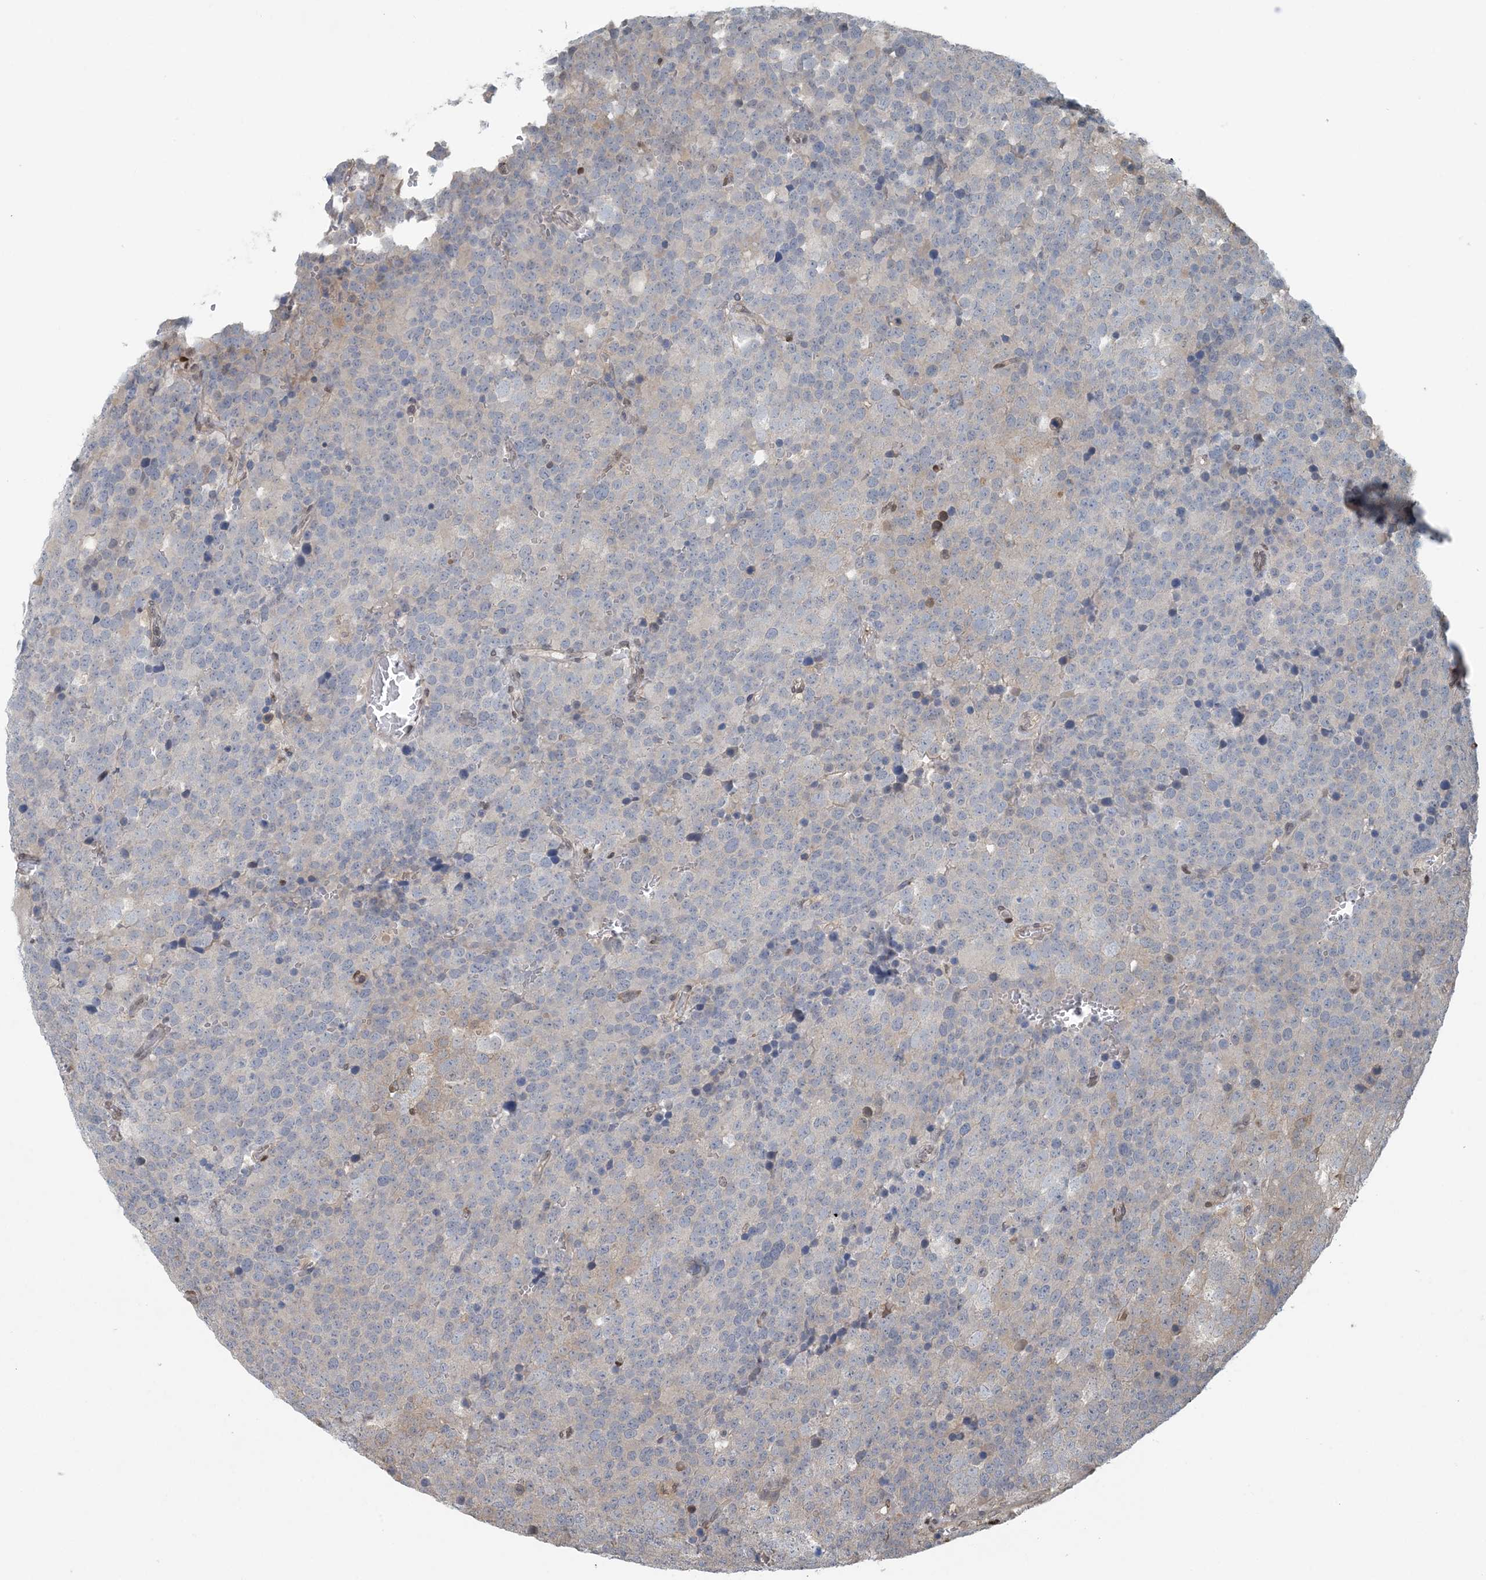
{"staining": {"intensity": "negative", "quantity": "none", "location": "none"}, "tissue": "testis cancer", "cell_type": "Tumor cells", "image_type": "cancer", "snomed": [{"axis": "morphology", "description": "Seminoma, NOS"}, {"axis": "topography", "description": "Testis"}], "caption": "A histopathology image of human testis cancer is negative for staining in tumor cells.", "gene": "HIKESHI", "patient": {"sex": "male", "age": 71}}